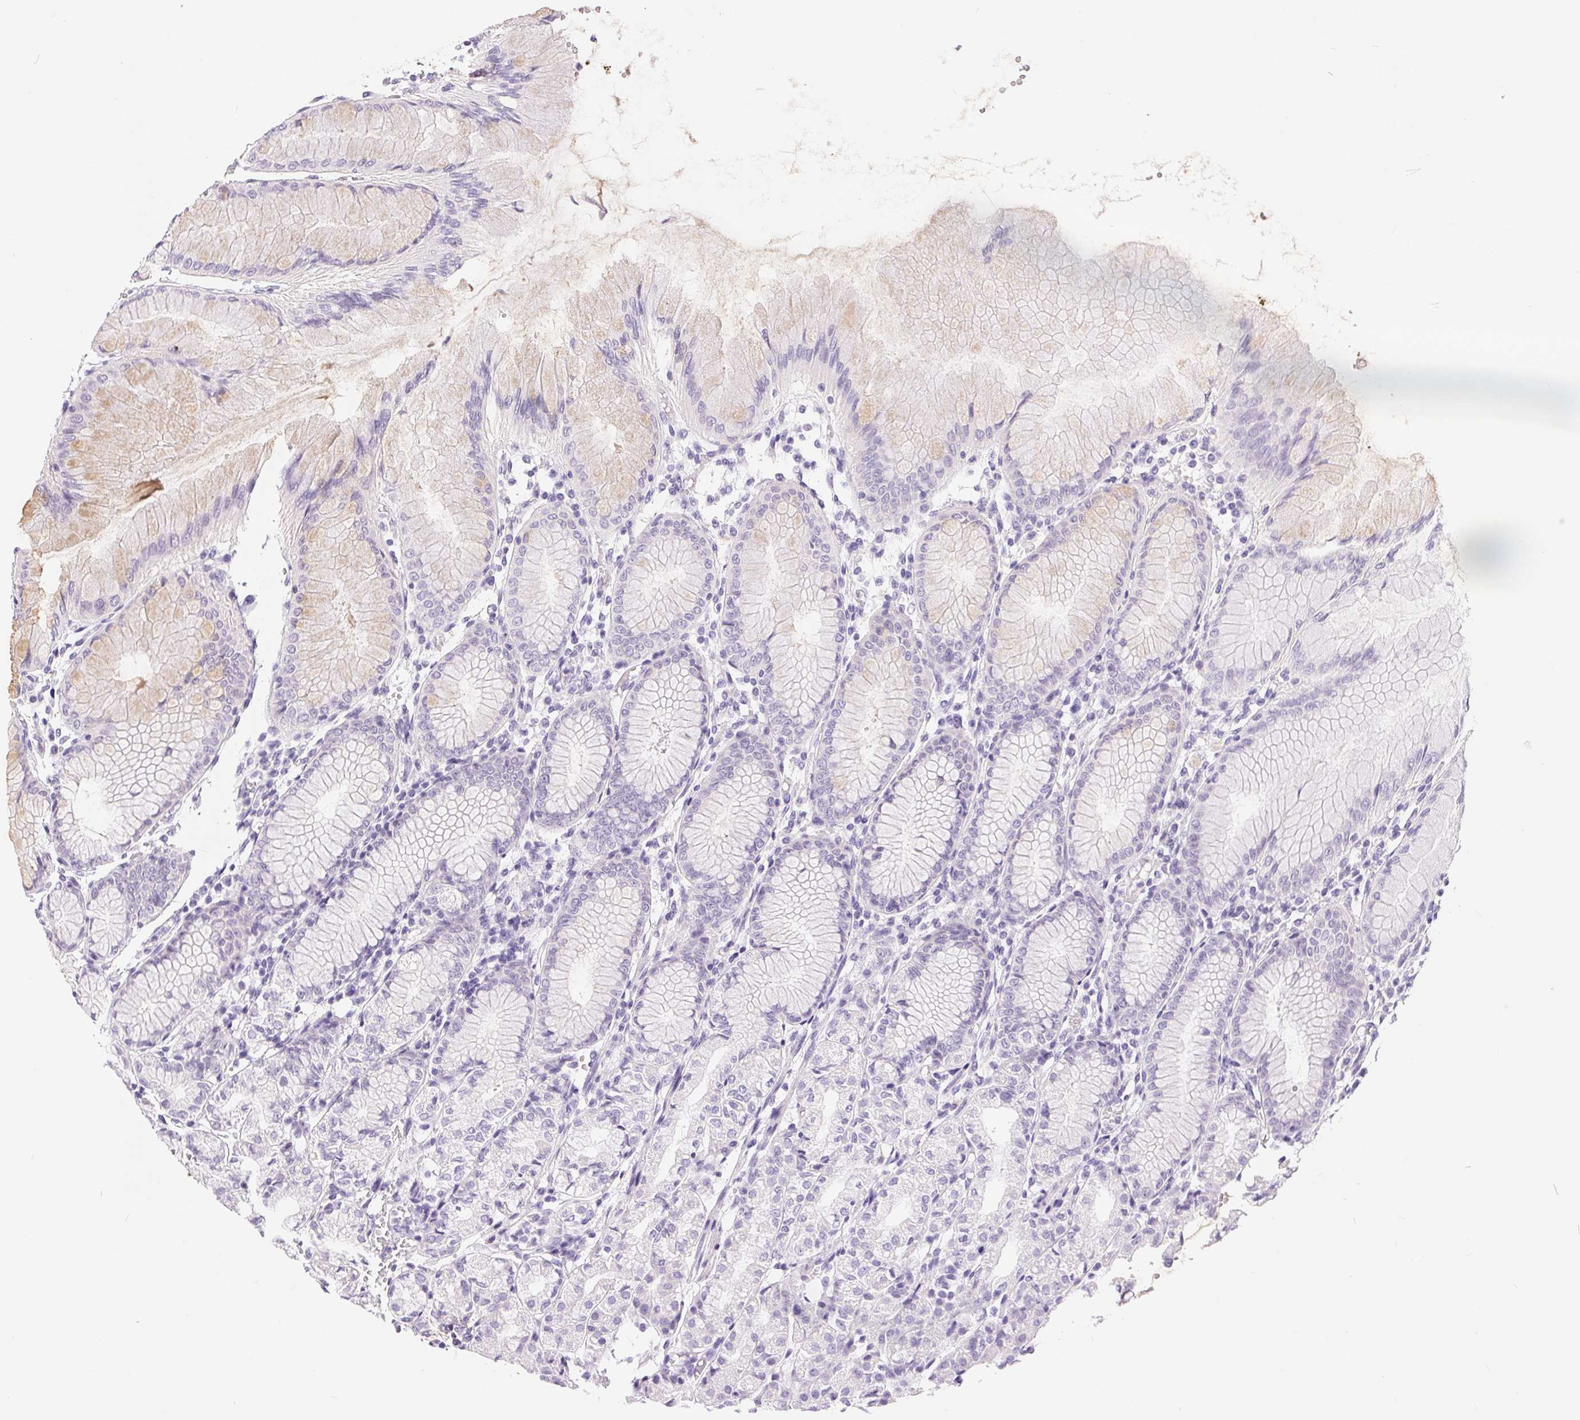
{"staining": {"intensity": "negative", "quantity": "none", "location": "none"}, "tissue": "stomach", "cell_type": "Glandular cells", "image_type": "normal", "snomed": [{"axis": "morphology", "description": "Normal tissue, NOS"}, {"axis": "topography", "description": "Stomach"}], "caption": "Immunohistochemistry (IHC) image of benign stomach: human stomach stained with DAB demonstrates no significant protein expression in glandular cells. Nuclei are stained in blue.", "gene": "XDH", "patient": {"sex": "female", "age": 57}}